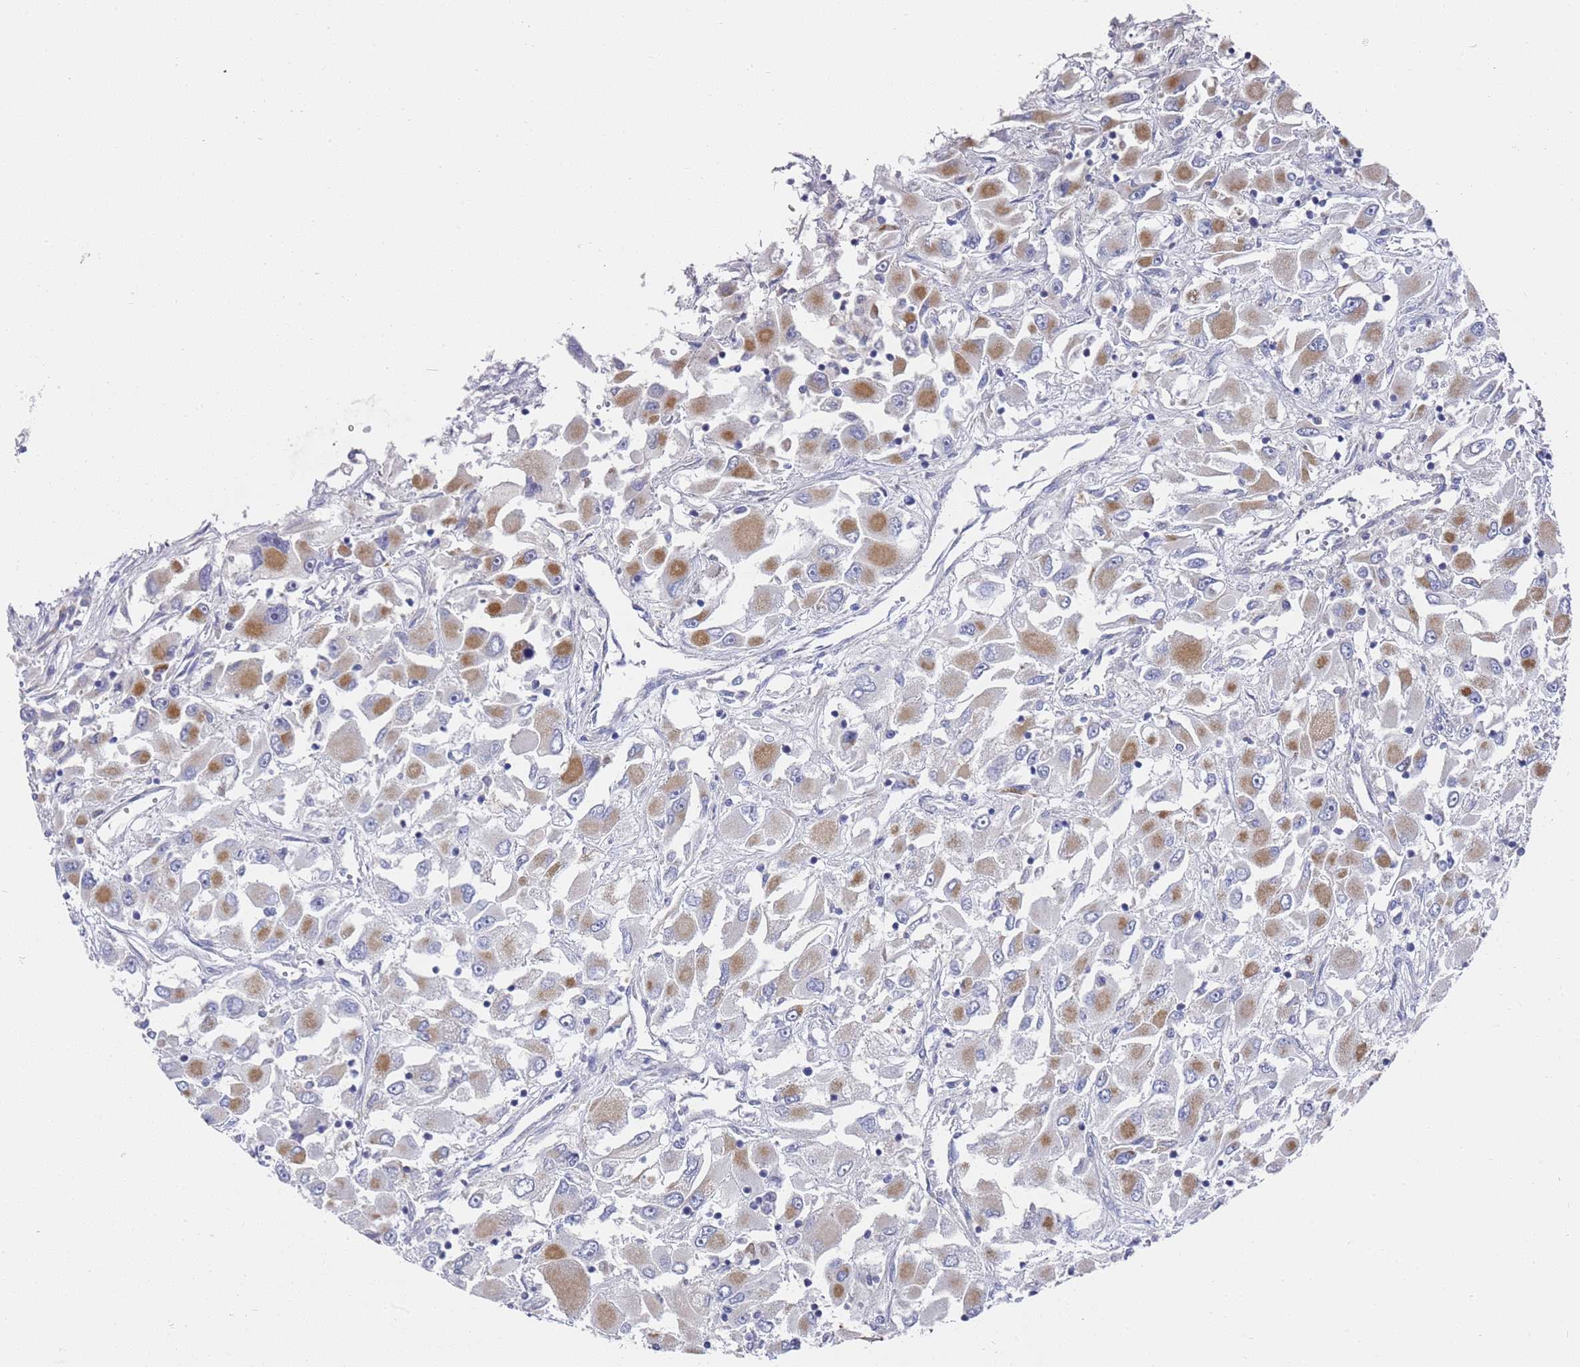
{"staining": {"intensity": "moderate", "quantity": "25%-75%", "location": "cytoplasmic/membranous"}, "tissue": "renal cancer", "cell_type": "Tumor cells", "image_type": "cancer", "snomed": [{"axis": "morphology", "description": "Adenocarcinoma, NOS"}, {"axis": "topography", "description": "Kidney"}], "caption": "This is an image of IHC staining of renal cancer (adenocarcinoma), which shows moderate positivity in the cytoplasmic/membranous of tumor cells.", "gene": "SCAPER", "patient": {"sex": "female", "age": 52}}